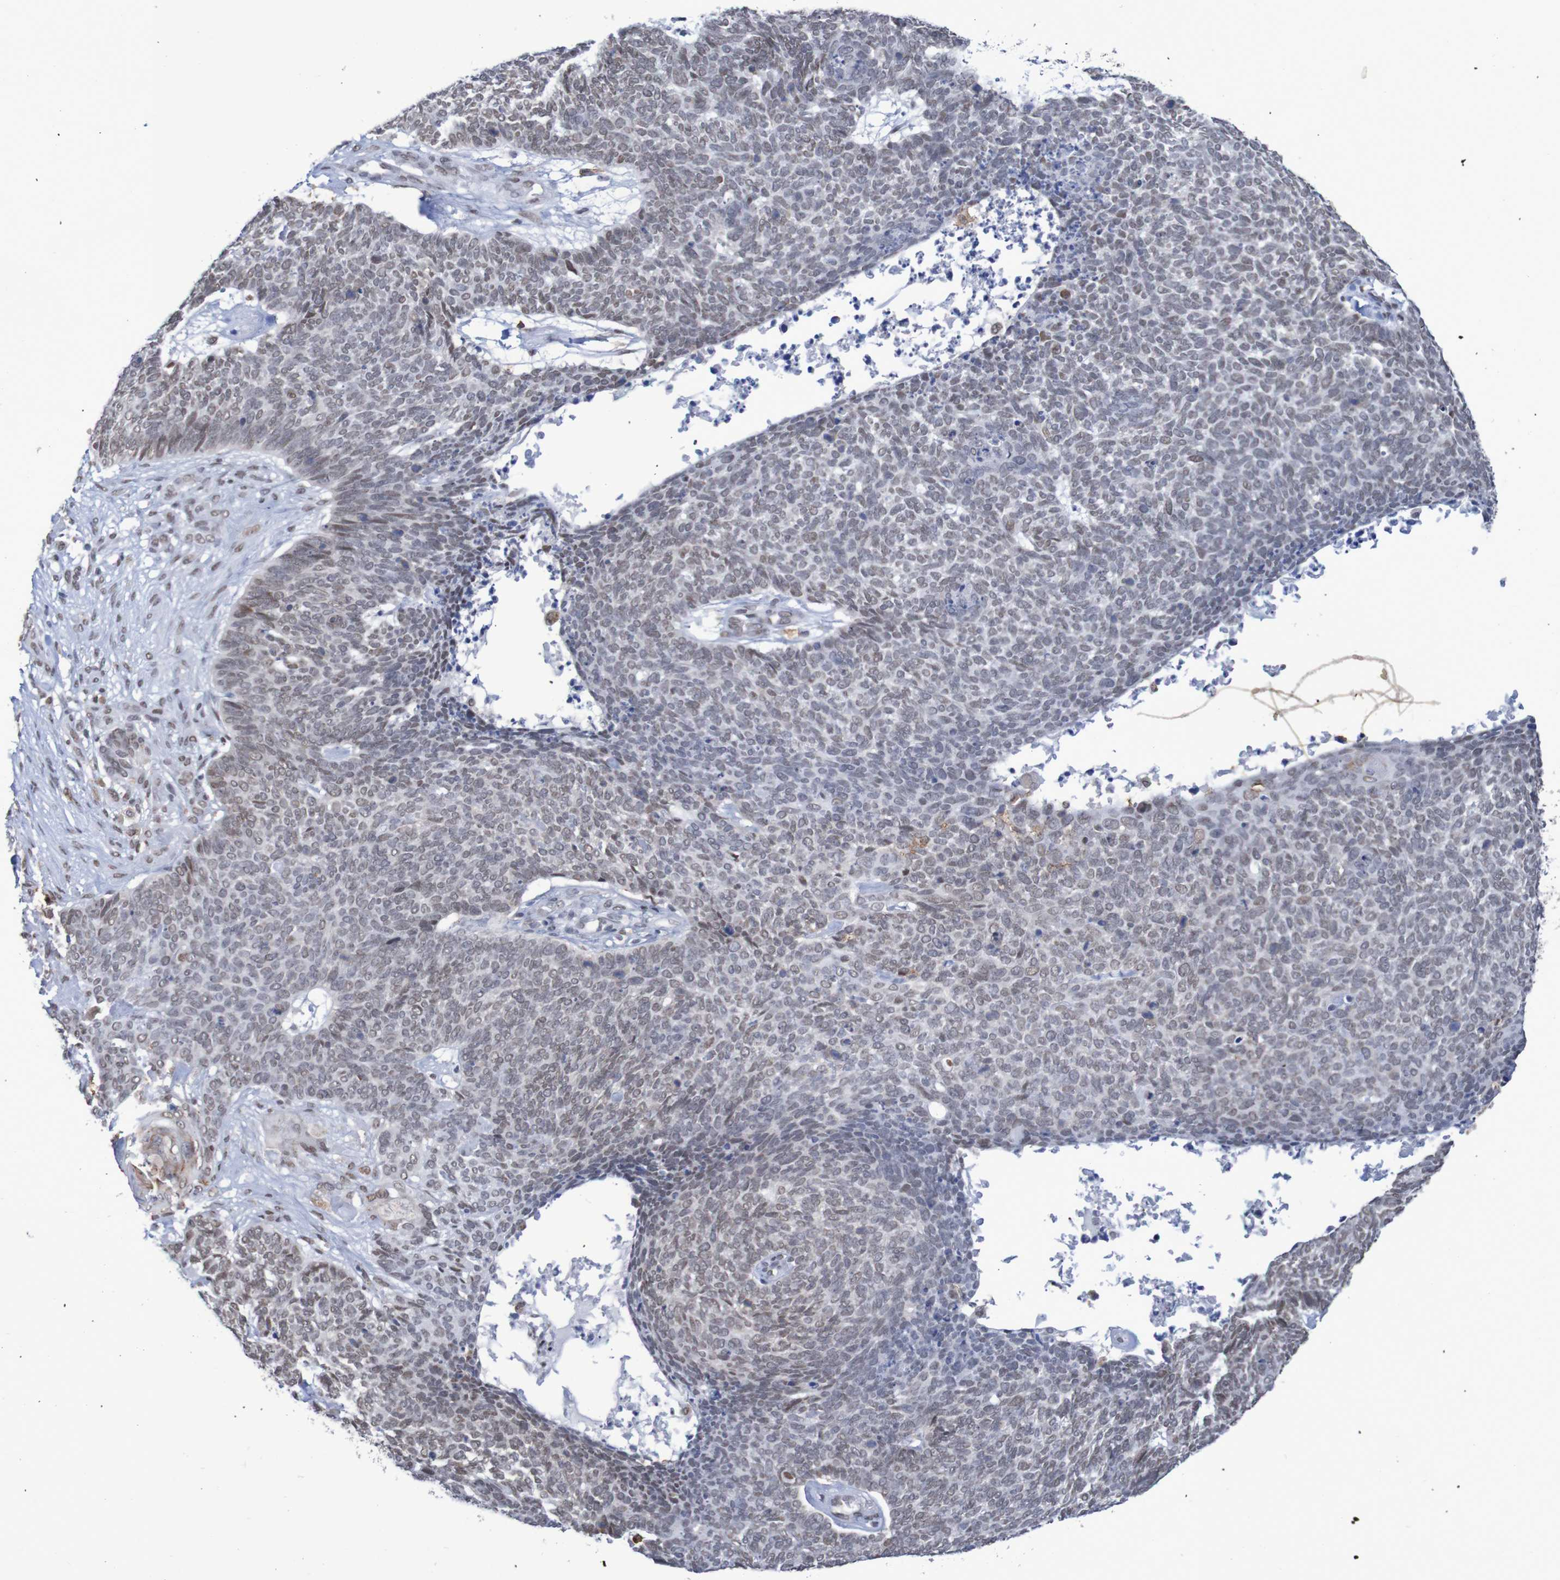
{"staining": {"intensity": "moderate", "quantity": "25%-75%", "location": "nuclear"}, "tissue": "skin cancer", "cell_type": "Tumor cells", "image_type": "cancer", "snomed": [{"axis": "morphology", "description": "Basal cell carcinoma"}, {"axis": "topography", "description": "Skin"}], "caption": "IHC of human skin cancer (basal cell carcinoma) displays medium levels of moderate nuclear positivity in about 25%-75% of tumor cells.", "gene": "MRTFB", "patient": {"sex": "female", "age": 84}}